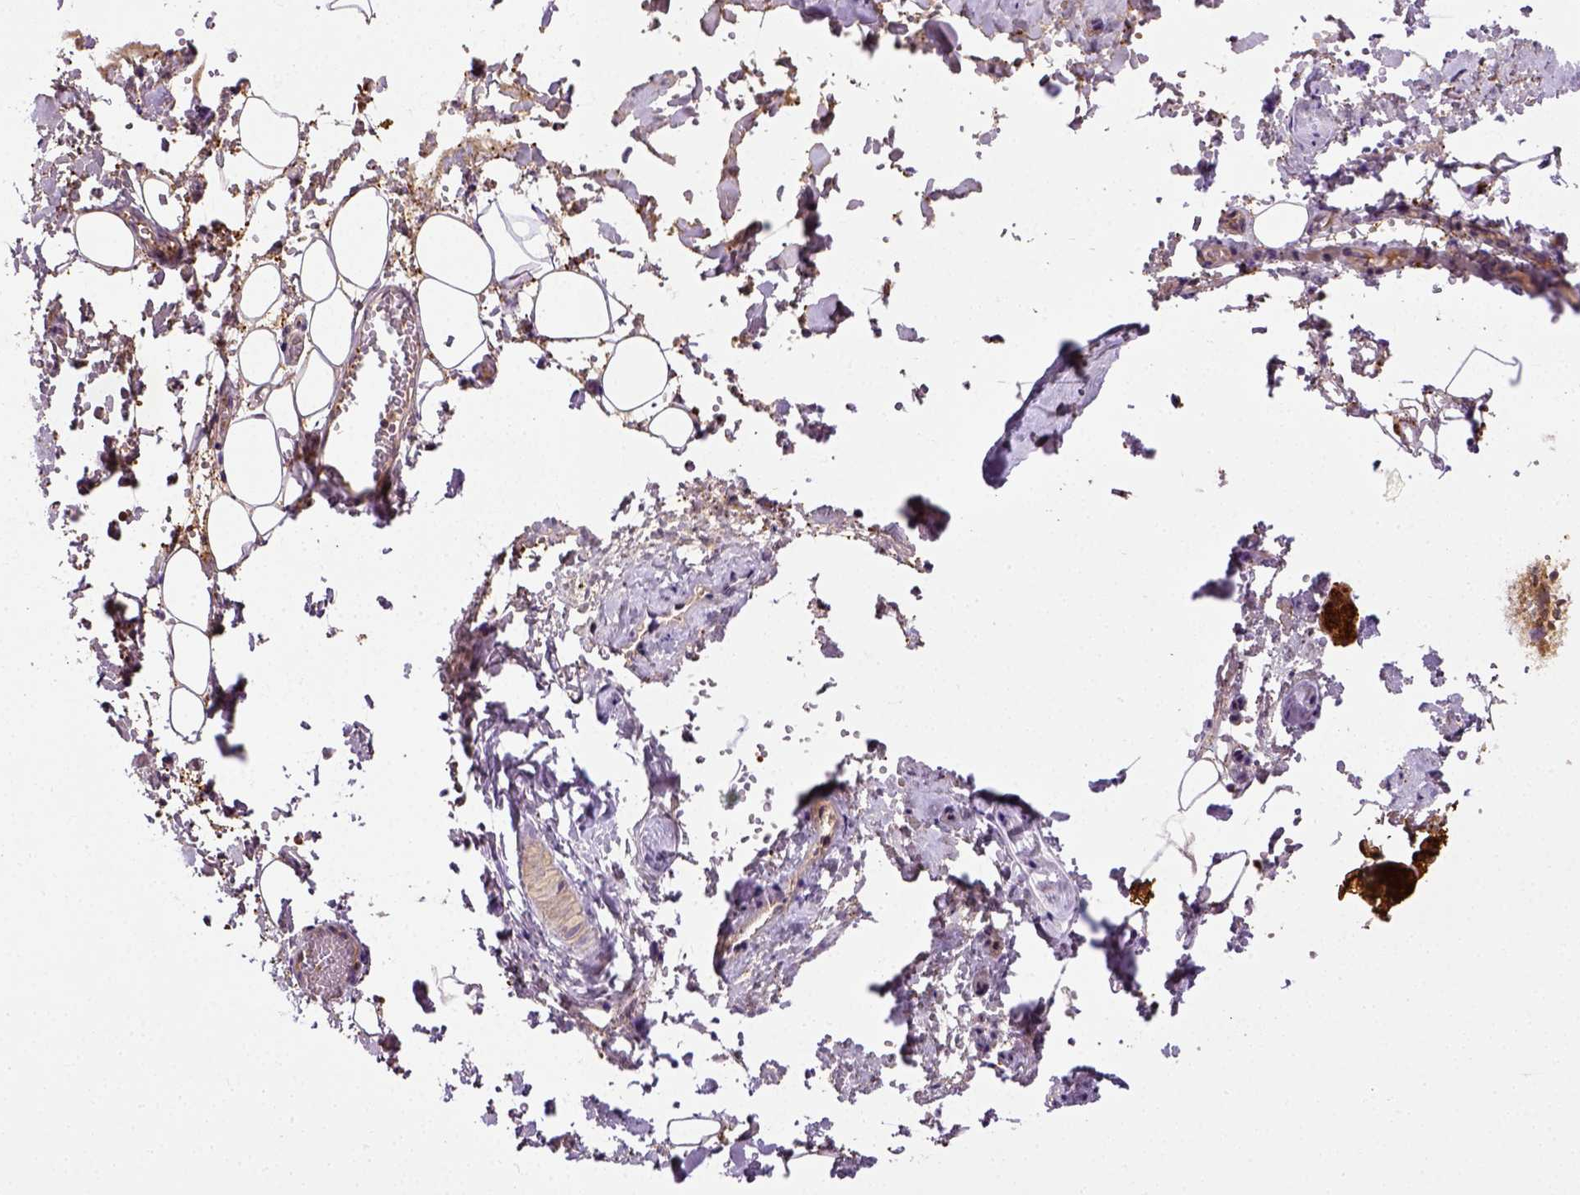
{"staining": {"intensity": "strong", "quantity": "<25%", "location": "cytoplasmic/membranous"}, "tissue": "salivary gland", "cell_type": "Glandular cells", "image_type": "normal", "snomed": [{"axis": "morphology", "description": "Normal tissue, NOS"}, {"axis": "topography", "description": "Salivary gland"}], "caption": "Immunohistochemical staining of normal human salivary gland demonstrates medium levels of strong cytoplasmic/membranous staining in approximately <25% of glandular cells.", "gene": "MATK", "patient": {"sex": "male", "age": 38}}